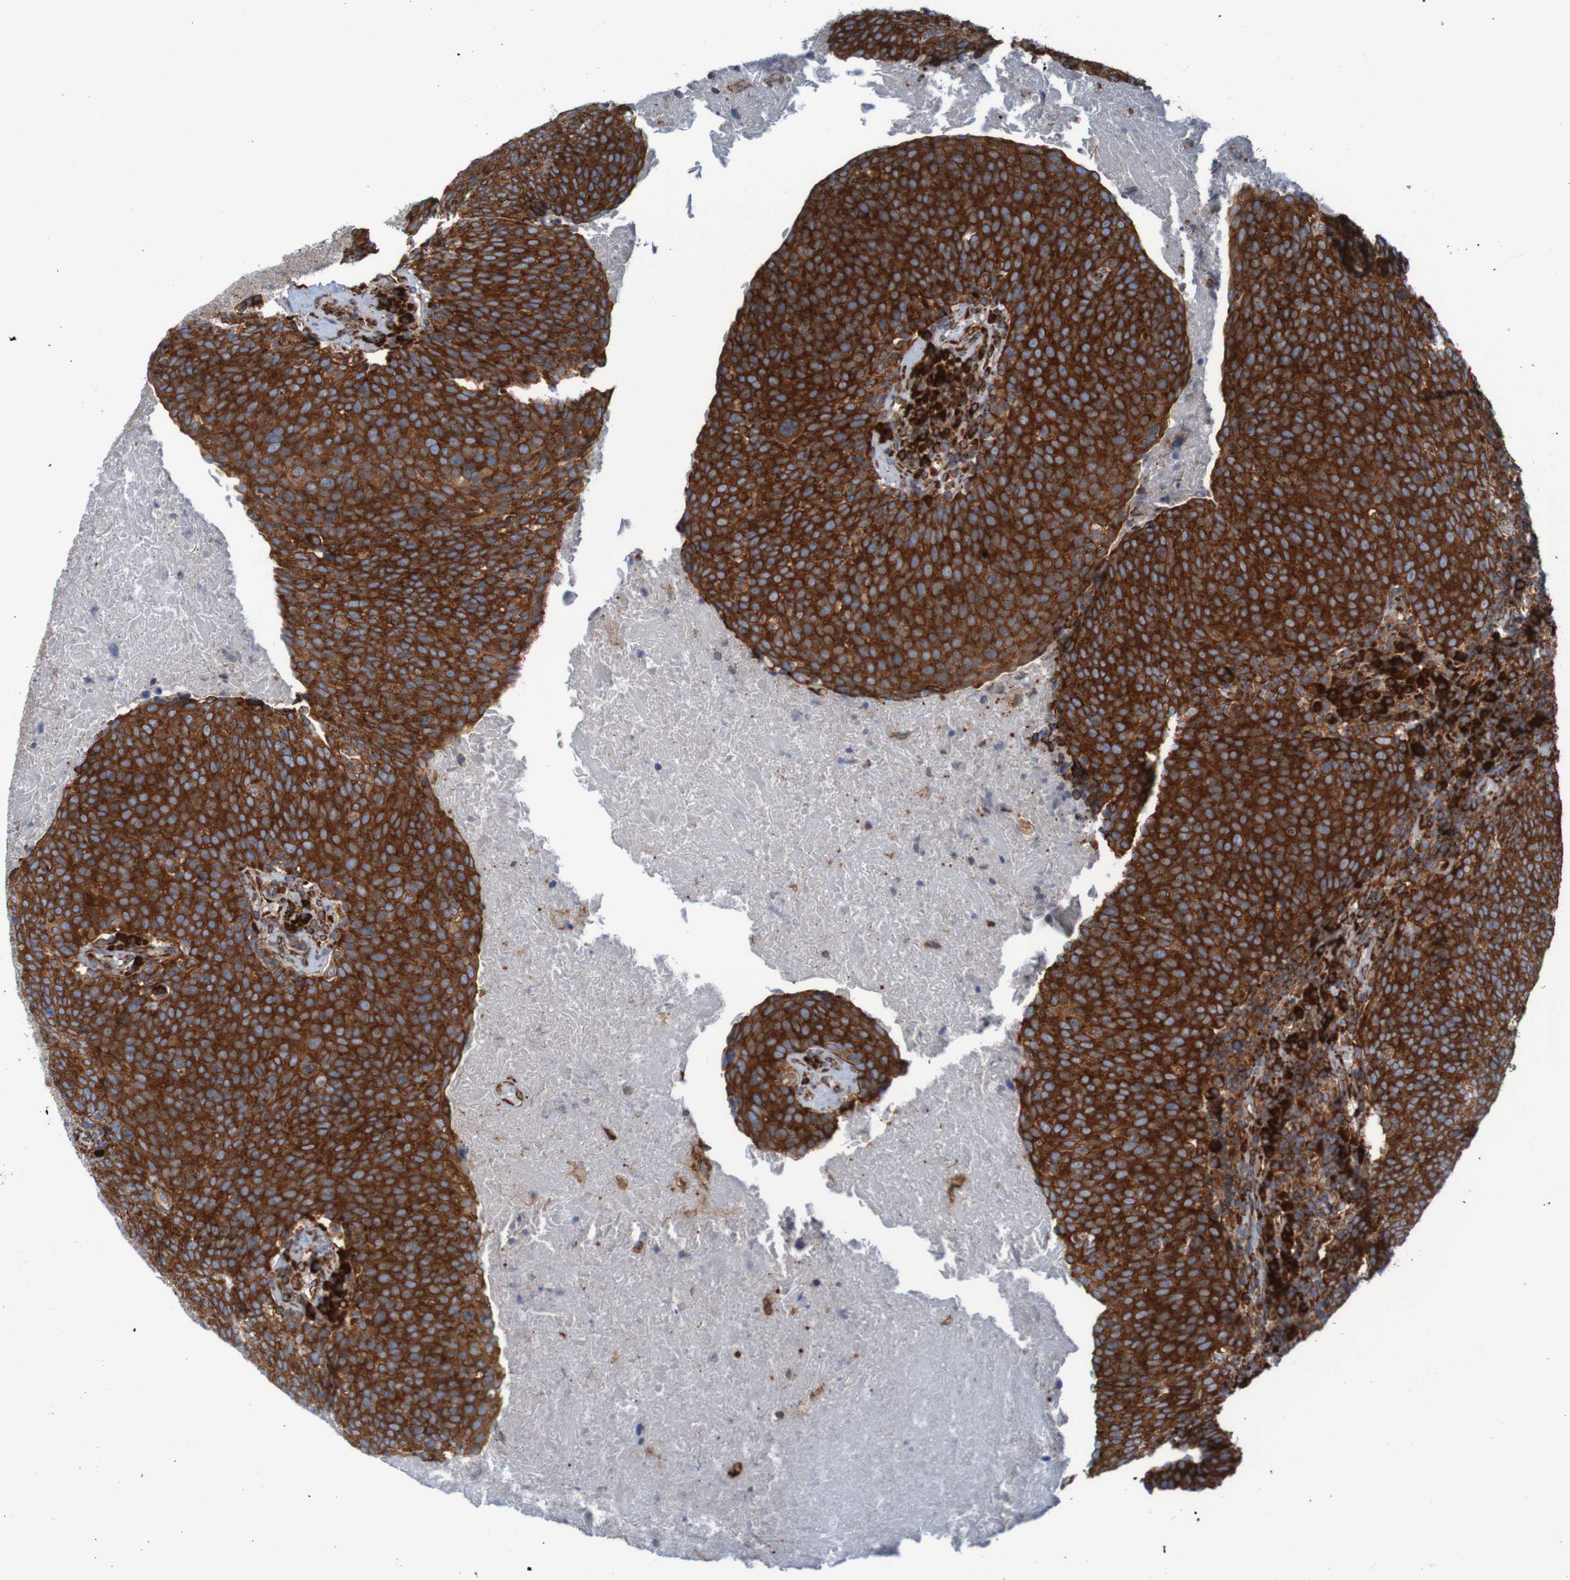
{"staining": {"intensity": "strong", "quantity": ">75%", "location": "cytoplasmic/membranous"}, "tissue": "head and neck cancer", "cell_type": "Tumor cells", "image_type": "cancer", "snomed": [{"axis": "morphology", "description": "Squamous cell carcinoma, NOS"}, {"axis": "morphology", "description": "Squamous cell carcinoma, metastatic, NOS"}, {"axis": "topography", "description": "Lymph node"}, {"axis": "topography", "description": "Head-Neck"}], "caption": "Protein staining of metastatic squamous cell carcinoma (head and neck) tissue exhibits strong cytoplasmic/membranous expression in about >75% of tumor cells.", "gene": "RPL10", "patient": {"sex": "male", "age": 62}}